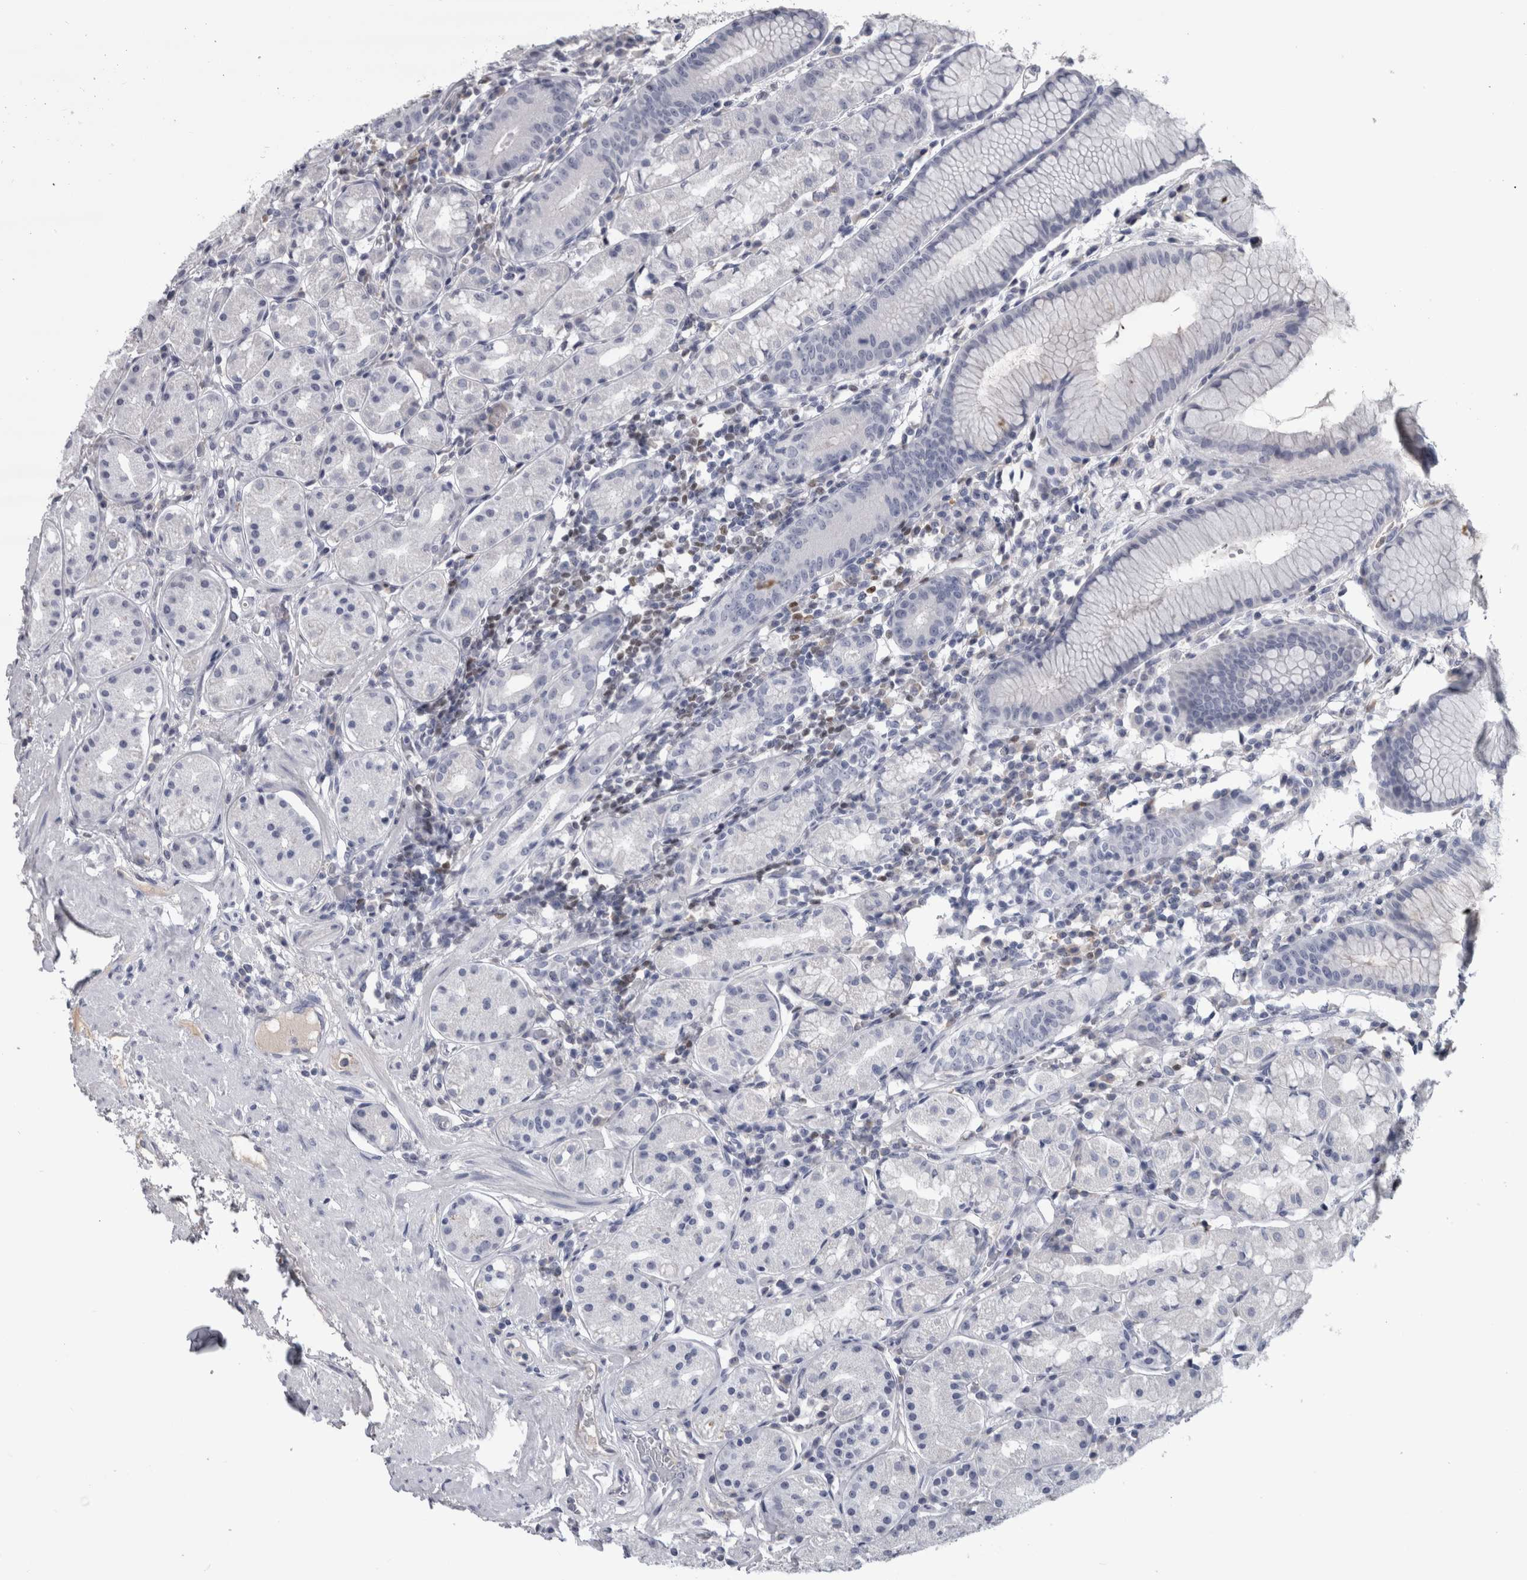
{"staining": {"intensity": "negative", "quantity": "none", "location": "none"}, "tissue": "stomach", "cell_type": "Glandular cells", "image_type": "normal", "snomed": [{"axis": "morphology", "description": "Normal tissue, NOS"}, {"axis": "topography", "description": "Stomach, lower"}], "caption": "A high-resolution photomicrograph shows IHC staining of unremarkable stomach, which displays no significant expression in glandular cells.", "gene": "PAX5", "patient": {"sex": "female", "age": 56}}